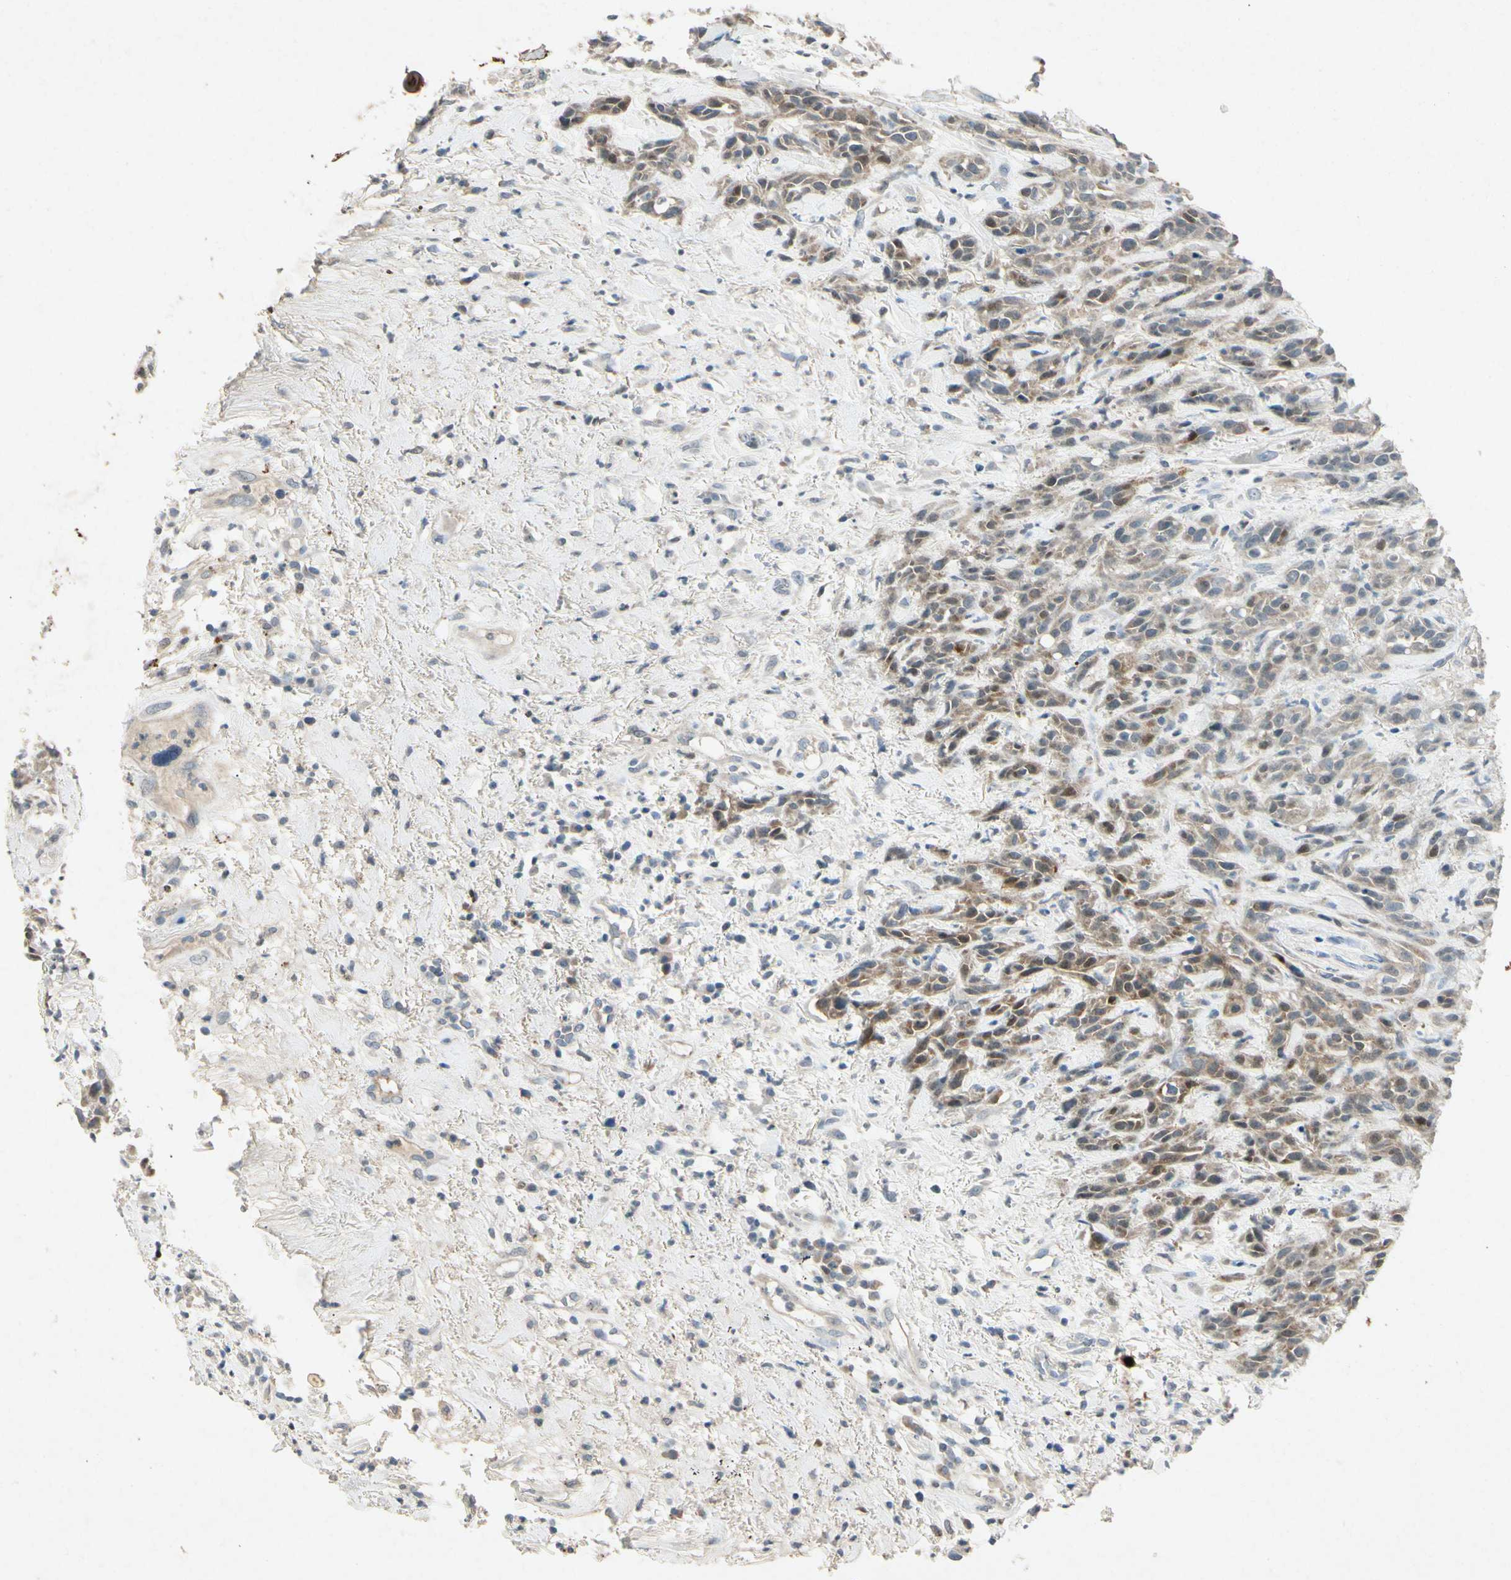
{"staining": {"intensity": "moderate", "quantity": "25%-75%", "location": "cytoplasmic/membranous"}, "tissue": "head and neck cancer", "cell_type": "Tumor cells", "image_type": "cancer", "snomed": [{"axis": "morphology", "description": "Squamous cell carcinoma, NOS"}, {"axis": "topography", "description": "Head-Neck"}], "caption": "Approximately 25%-75% of tumor cells in human head and neck squamous cell carcinoma display moderate cytoplasmic/membranous protein expression as visualized by brown immunohistochemical staining.", "gene": "HSPA1B", "patient": {"sex": "male", "age": 62}}